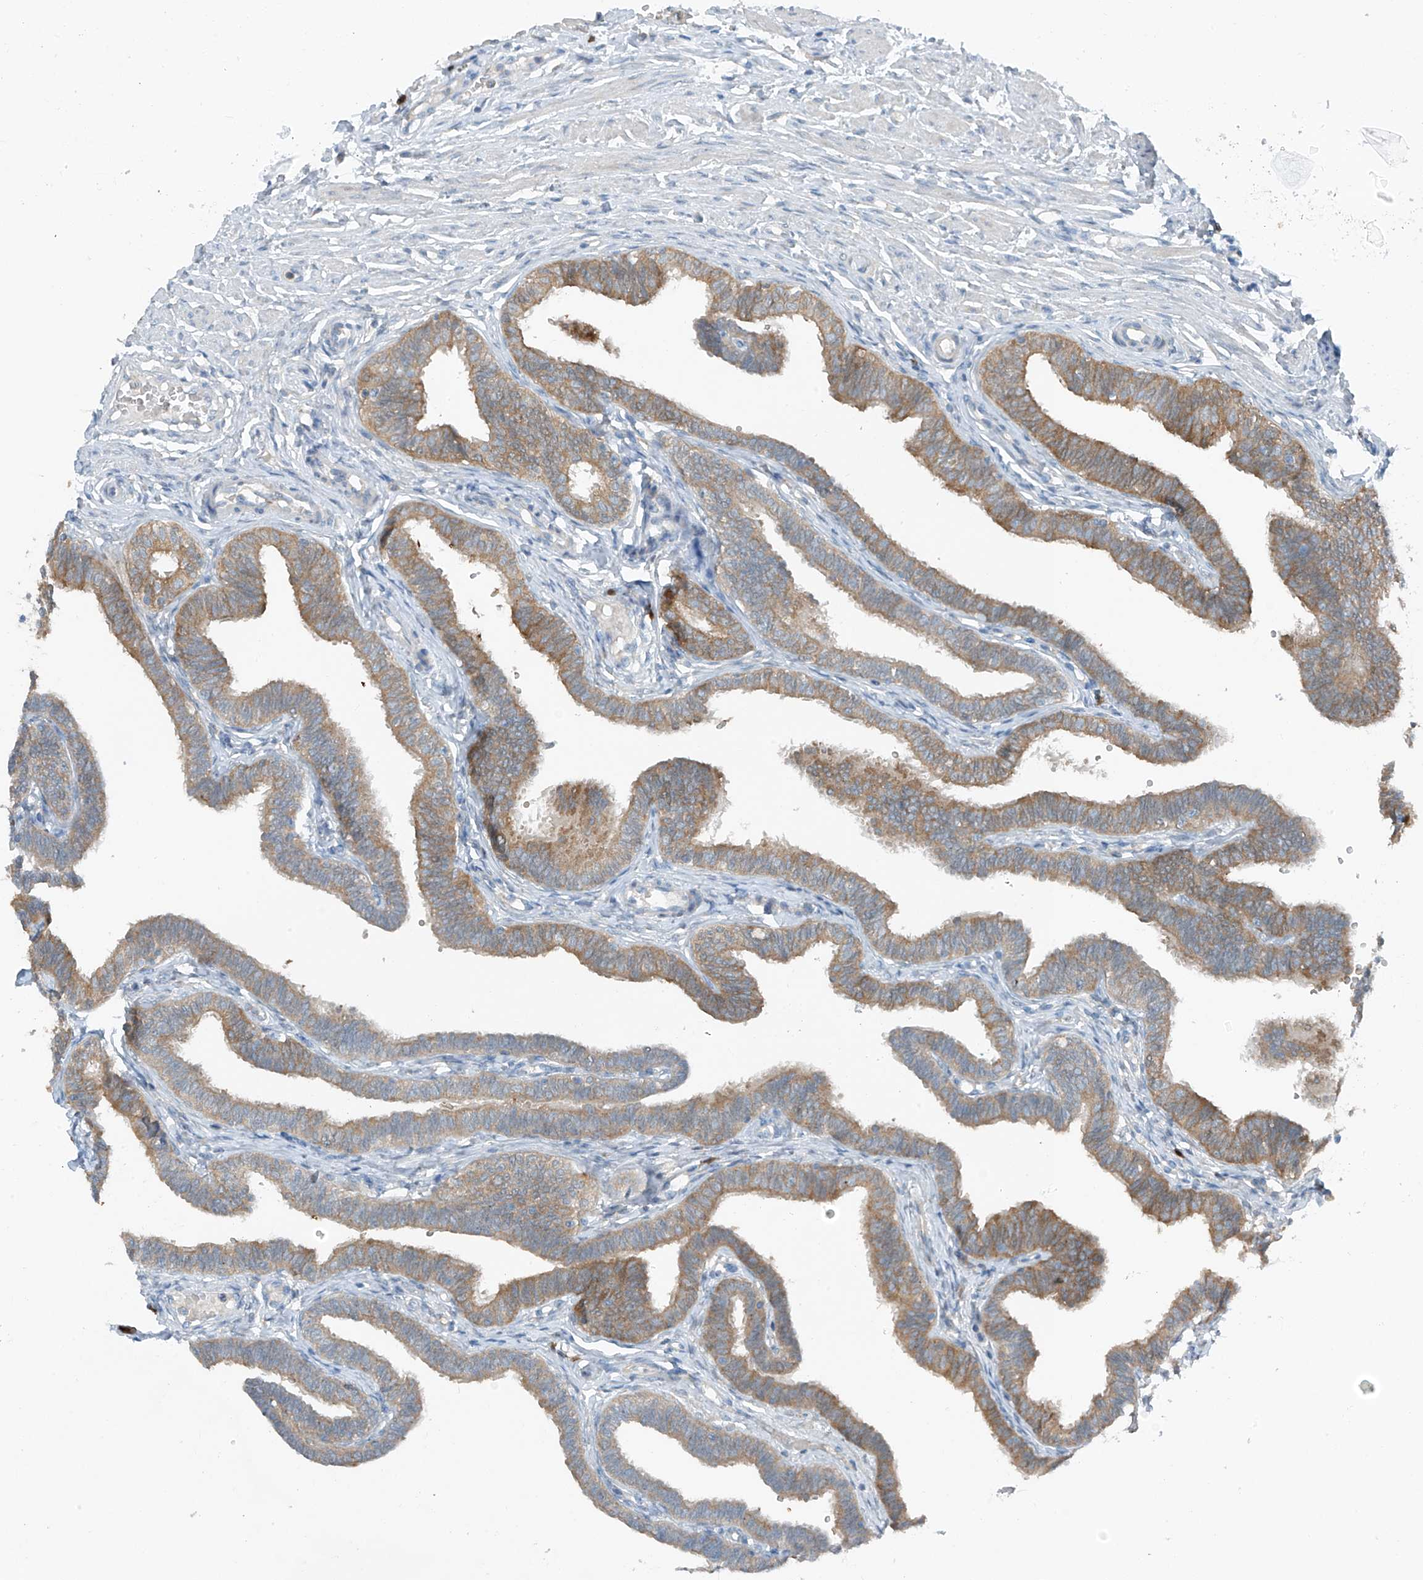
{"staining": {"intensity": "moderate", "quantity": ">75%", "location": "cytoplasmic/membranous"}, "tissue": "fallopian tube", "cell_type": "Glandular cells", "image_type": "normal", "snomed": [{"axis": "morphology", "description": "Normal tissue, NOS"}, {"axis": "topography", "description": "Fallopian tube"}, {"axis": "topography", "description": "Ovary"}], "caption": "IHC micrograph of normal human fallopian tube stained for a protein (brown), which reveals medium levels of moderate cytoplasmic/membranous expression in approximately >75% of glandular cells.", "gene": "SLC12A6", "patient": {"sex": "female", "age": 23}}